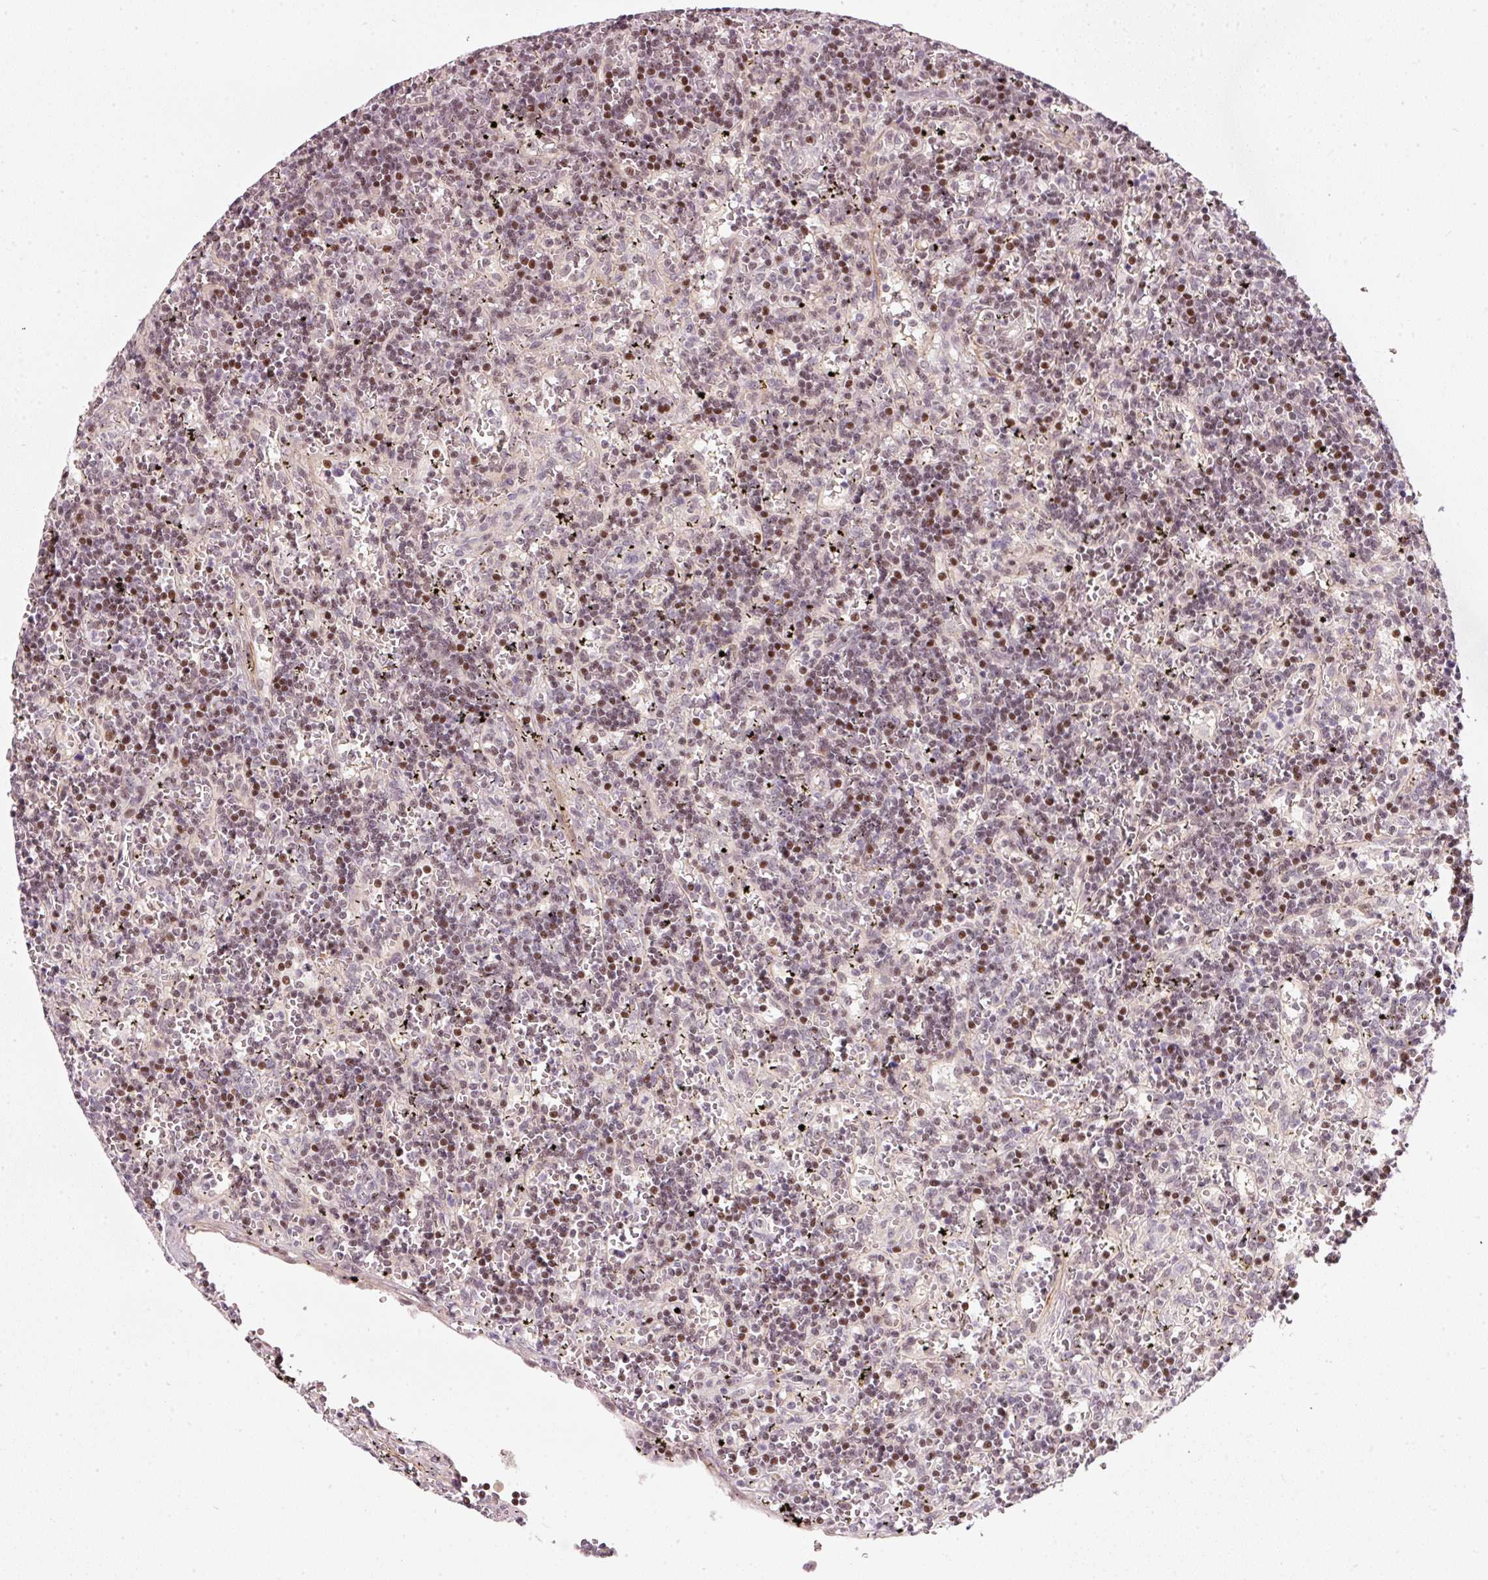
{"staining": {"intensity": "moderate", "quantity": "25%-75%", "location": "nuclear"}, "tissue": "lymphoma", "cell_type": "Tumor cells", "image_type": "cancer", "snomed": [{"axis": "morphology", "description": "Malignant lymphoma, non-Hodgkin's type, Low grade"}, {"axis": "topography", "description": "Spleen"}], "caption": "Tumor cells demonstrate medium levels of moderate nuclear staining in about 25%-75% of cells in human lymphoma.", "gene": "MXRA8", "patient": {"sex": "male", "age": 60}}